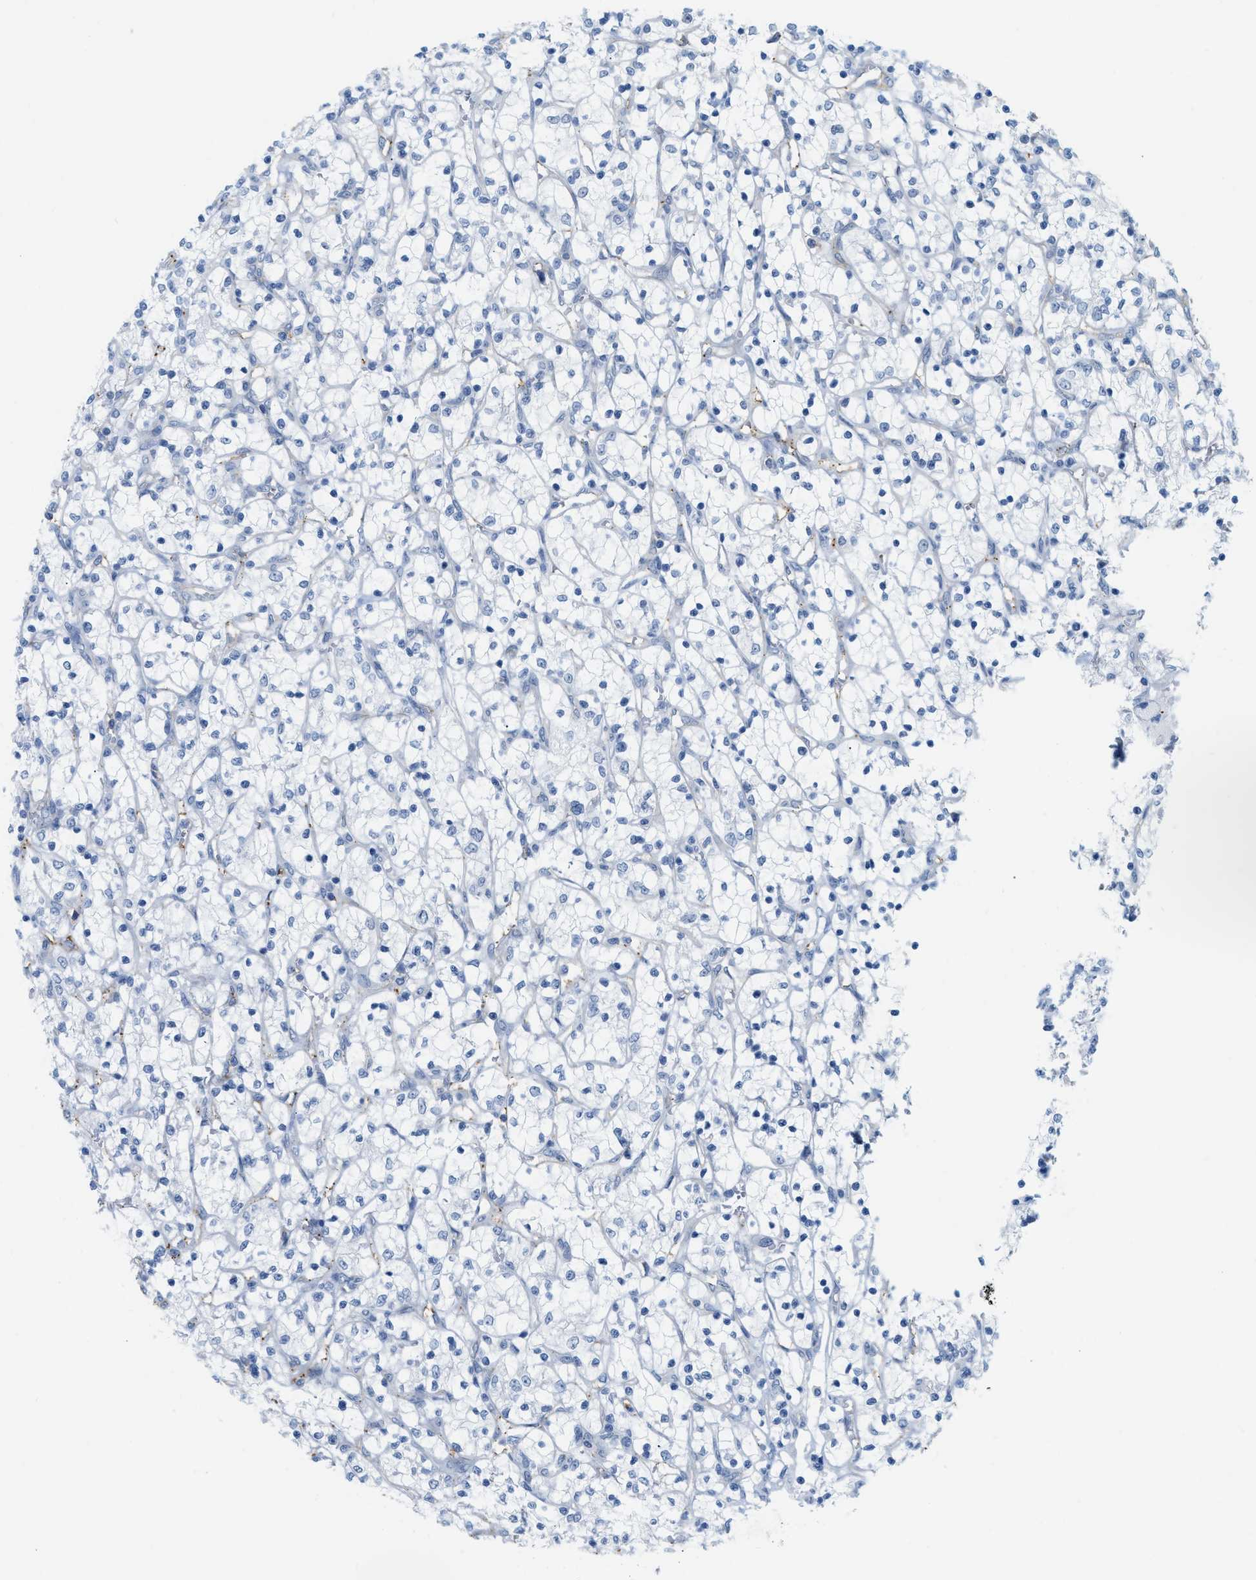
{"staining": {"intensity": "negative", "quantity": "none", "location": "none"}, "tissue": "renal cancer", "cell_type": "Tumor cells", "image_type": "cancer", "snomed": [{"axis": "morphology", "description": "Adenocarcinoma, NOS"}, {"axis": "topography", "description": "Kidney"}], "caption": "IHC micrograph of human renal cancer (adenocarcinoma) stained for a protein (brown), which demonstrates no positivity in tumor cells.", "gene": "HLTF", "patient": {"sex": "female", "age": 69}}